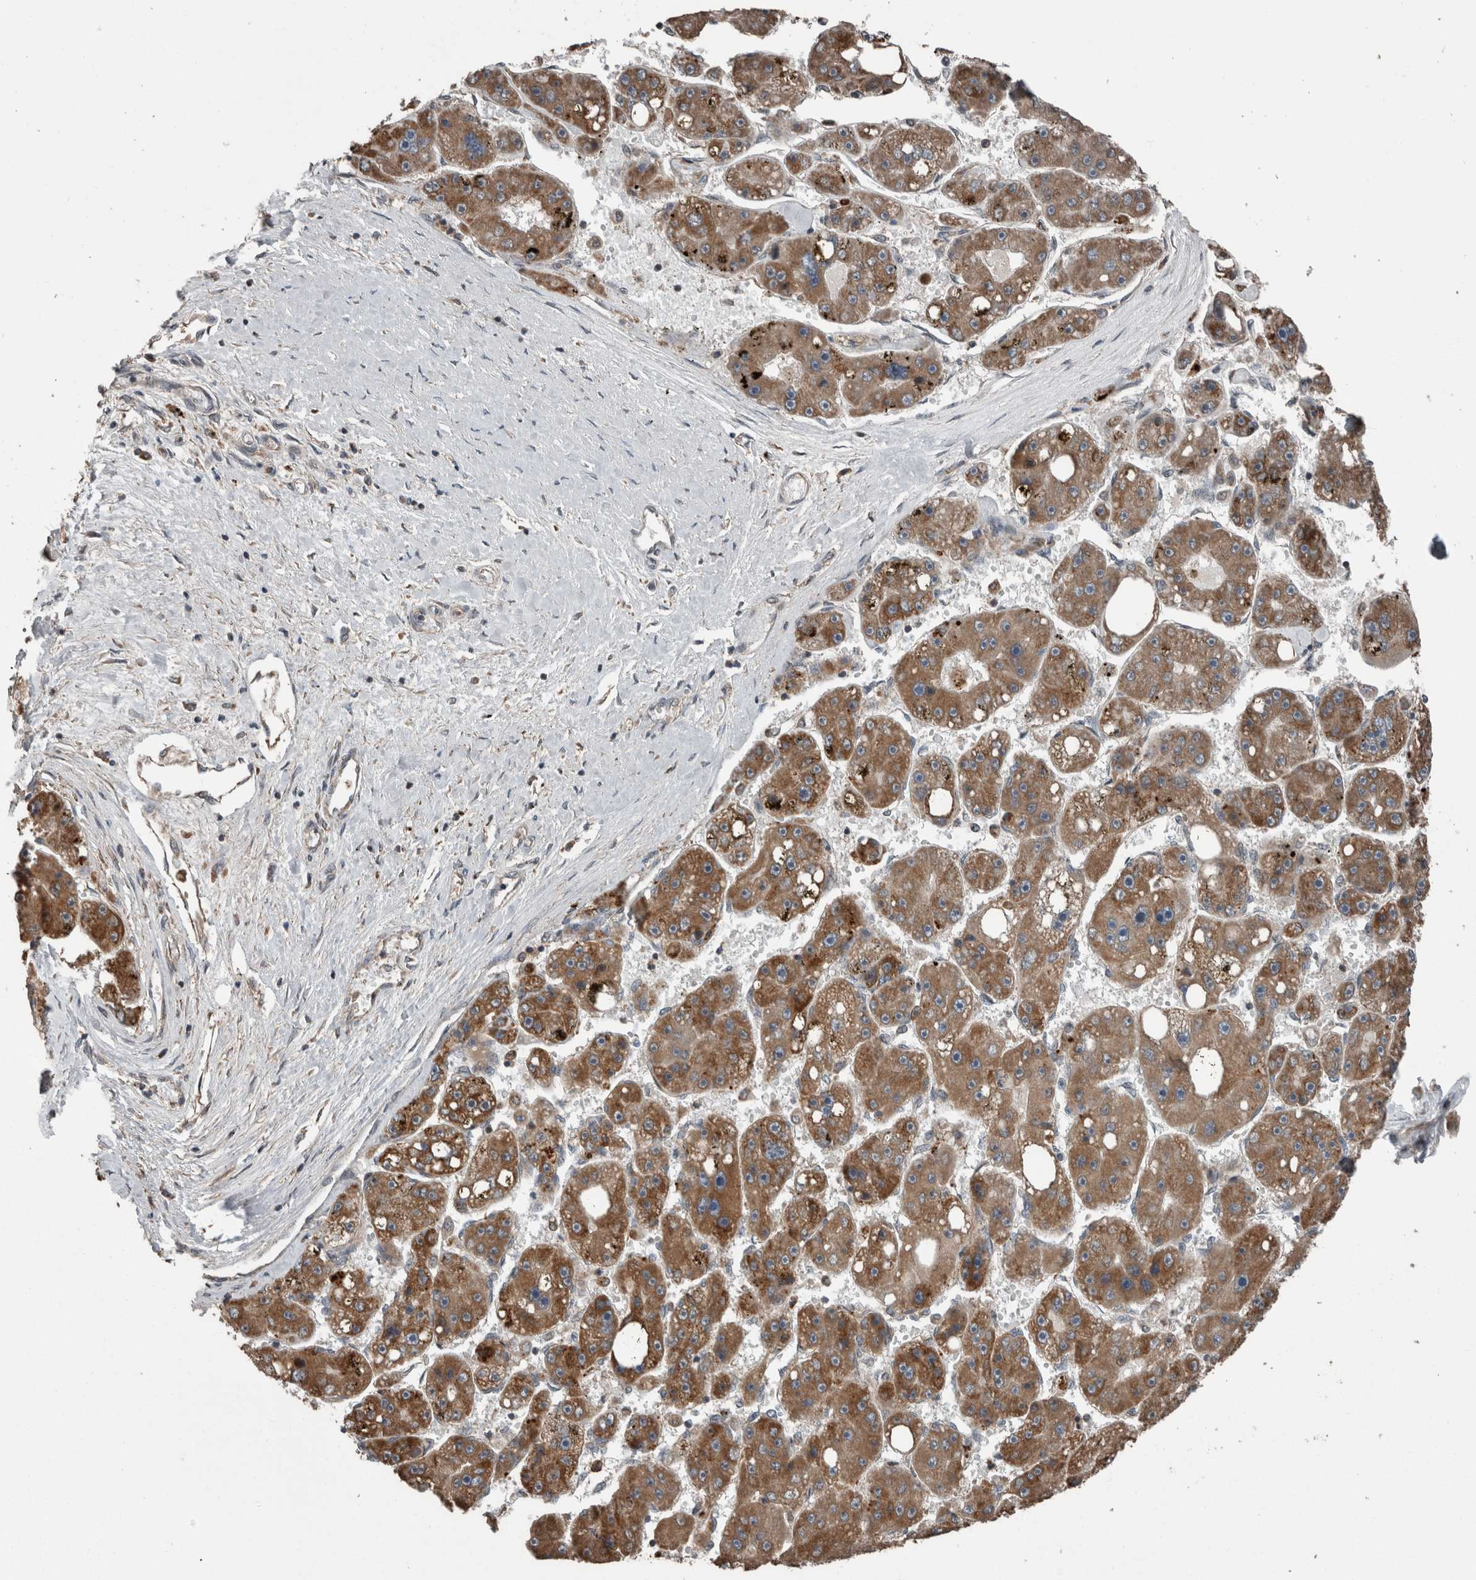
{"staining": {"intensity": "moderate", "quantity": ">75%", "location": "cytoplasmic/membranous"}, "tissue": "liver cancer", "cell_type": "Tumor cells", "image_type": "cancer", "snomed": [{"axis": "morphology", "description": "Carcinoma, Hepatocellular, NOS"}, {"axis": "topography", "description": "Liver"}], "caption": "IHC of liver cancer (hepatocellular carcinoma) displays medium levels of moderate cytoplasmic/membranous positivity in approximately >75% of tumor cells.", "gene": "RIOK3", "patient": {"sex": "female", "age": 61}}